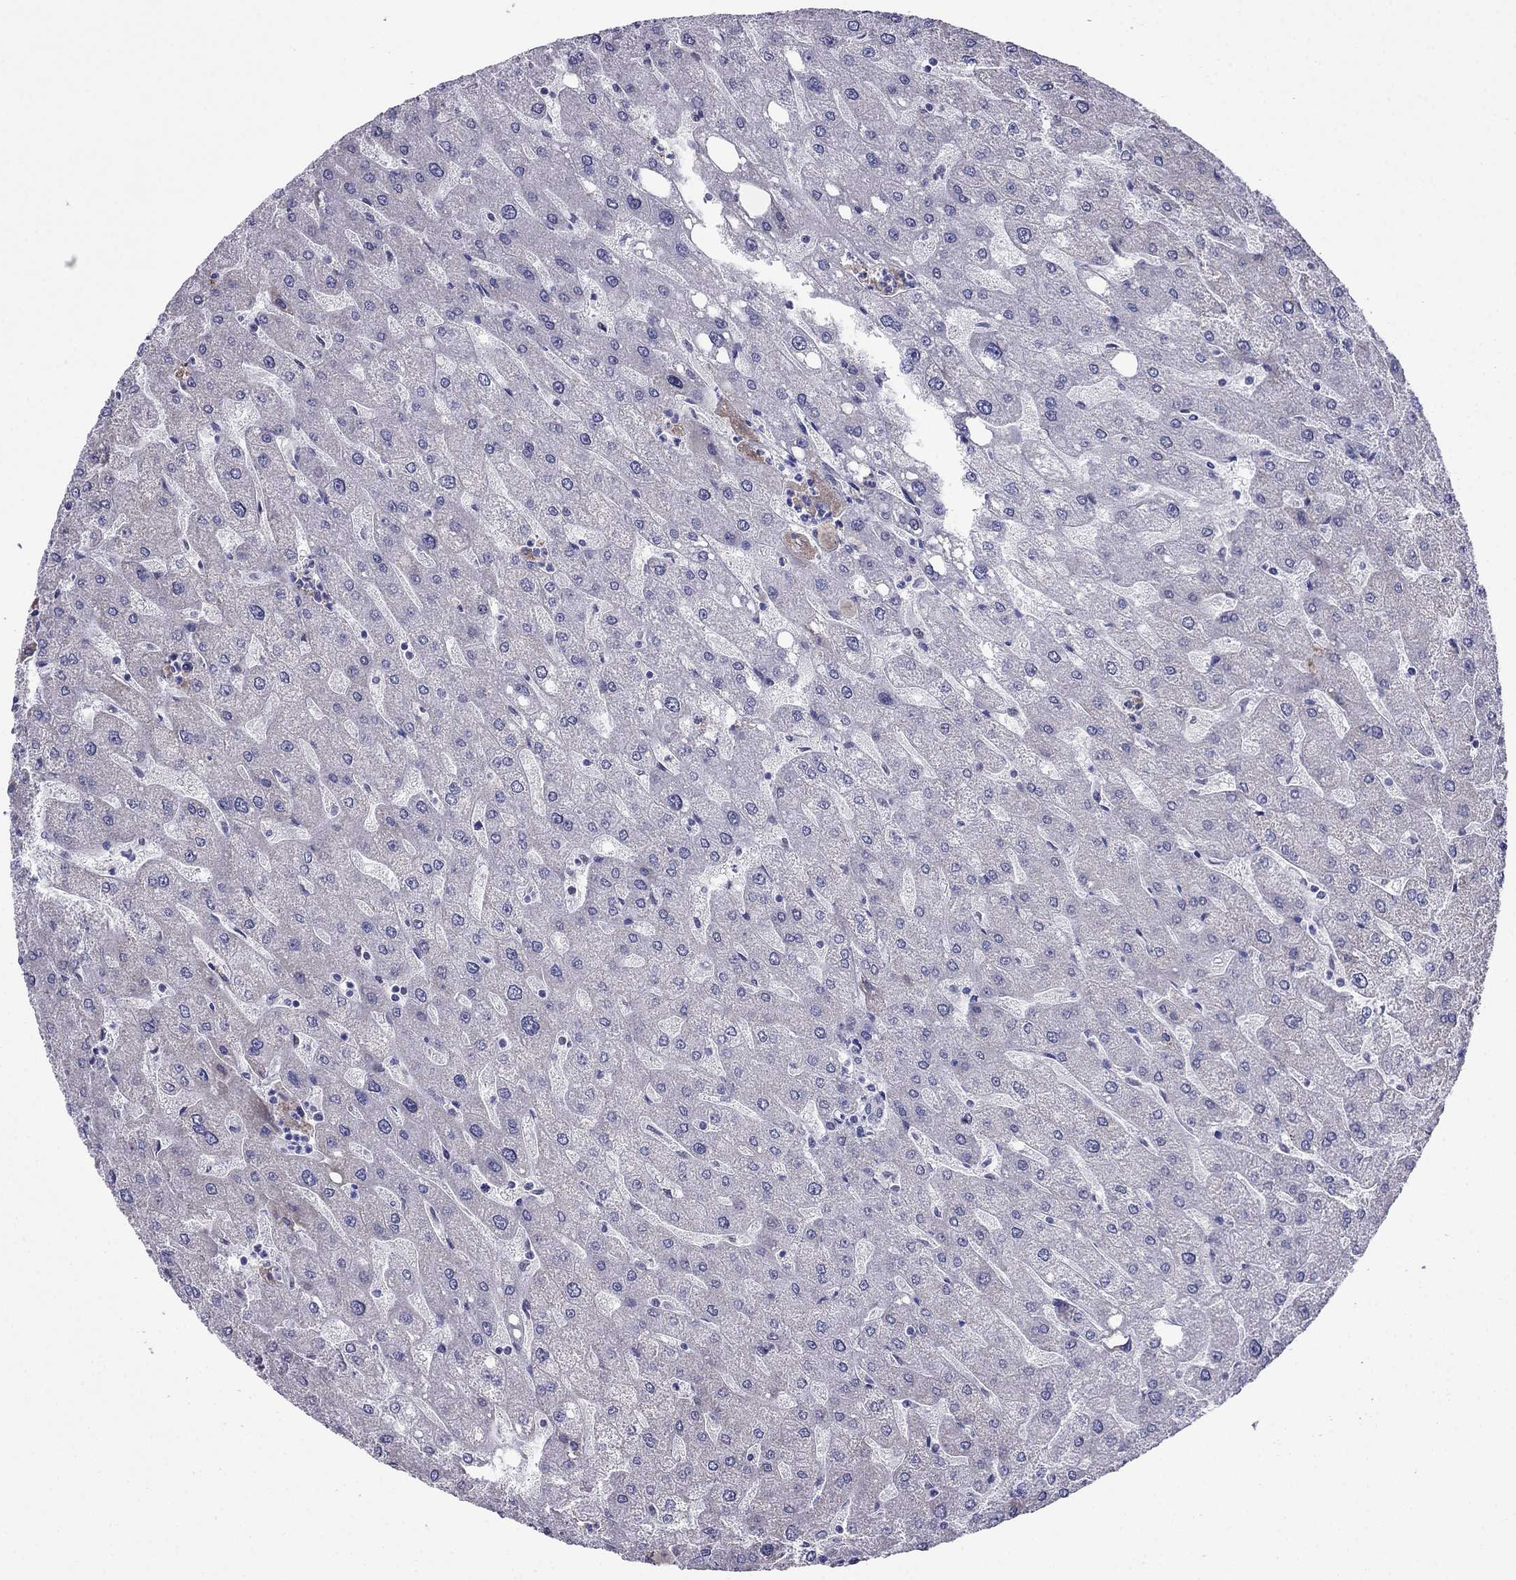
{"staining": {"intensity": "negative", "quantity": "none", "location": "none"}, "tissue": "liver", "cell_type": "Cholangiocytes", "image_type": "normal", "snomed": [{"axis": "morphology", "description": "Normal tissue, NOS"}, {"axis": "topography", "description": "Liver"}], "caption": "Liver was stained to show a protein in brown. There is no significant staining in cholangiocytes. (DAB (3,3'-diaminobenzidine) IHC visualized using brightfield microscopy, high magnification).", "gene": "PPM1G", "patient": {"sex": "male", "age": 67}}